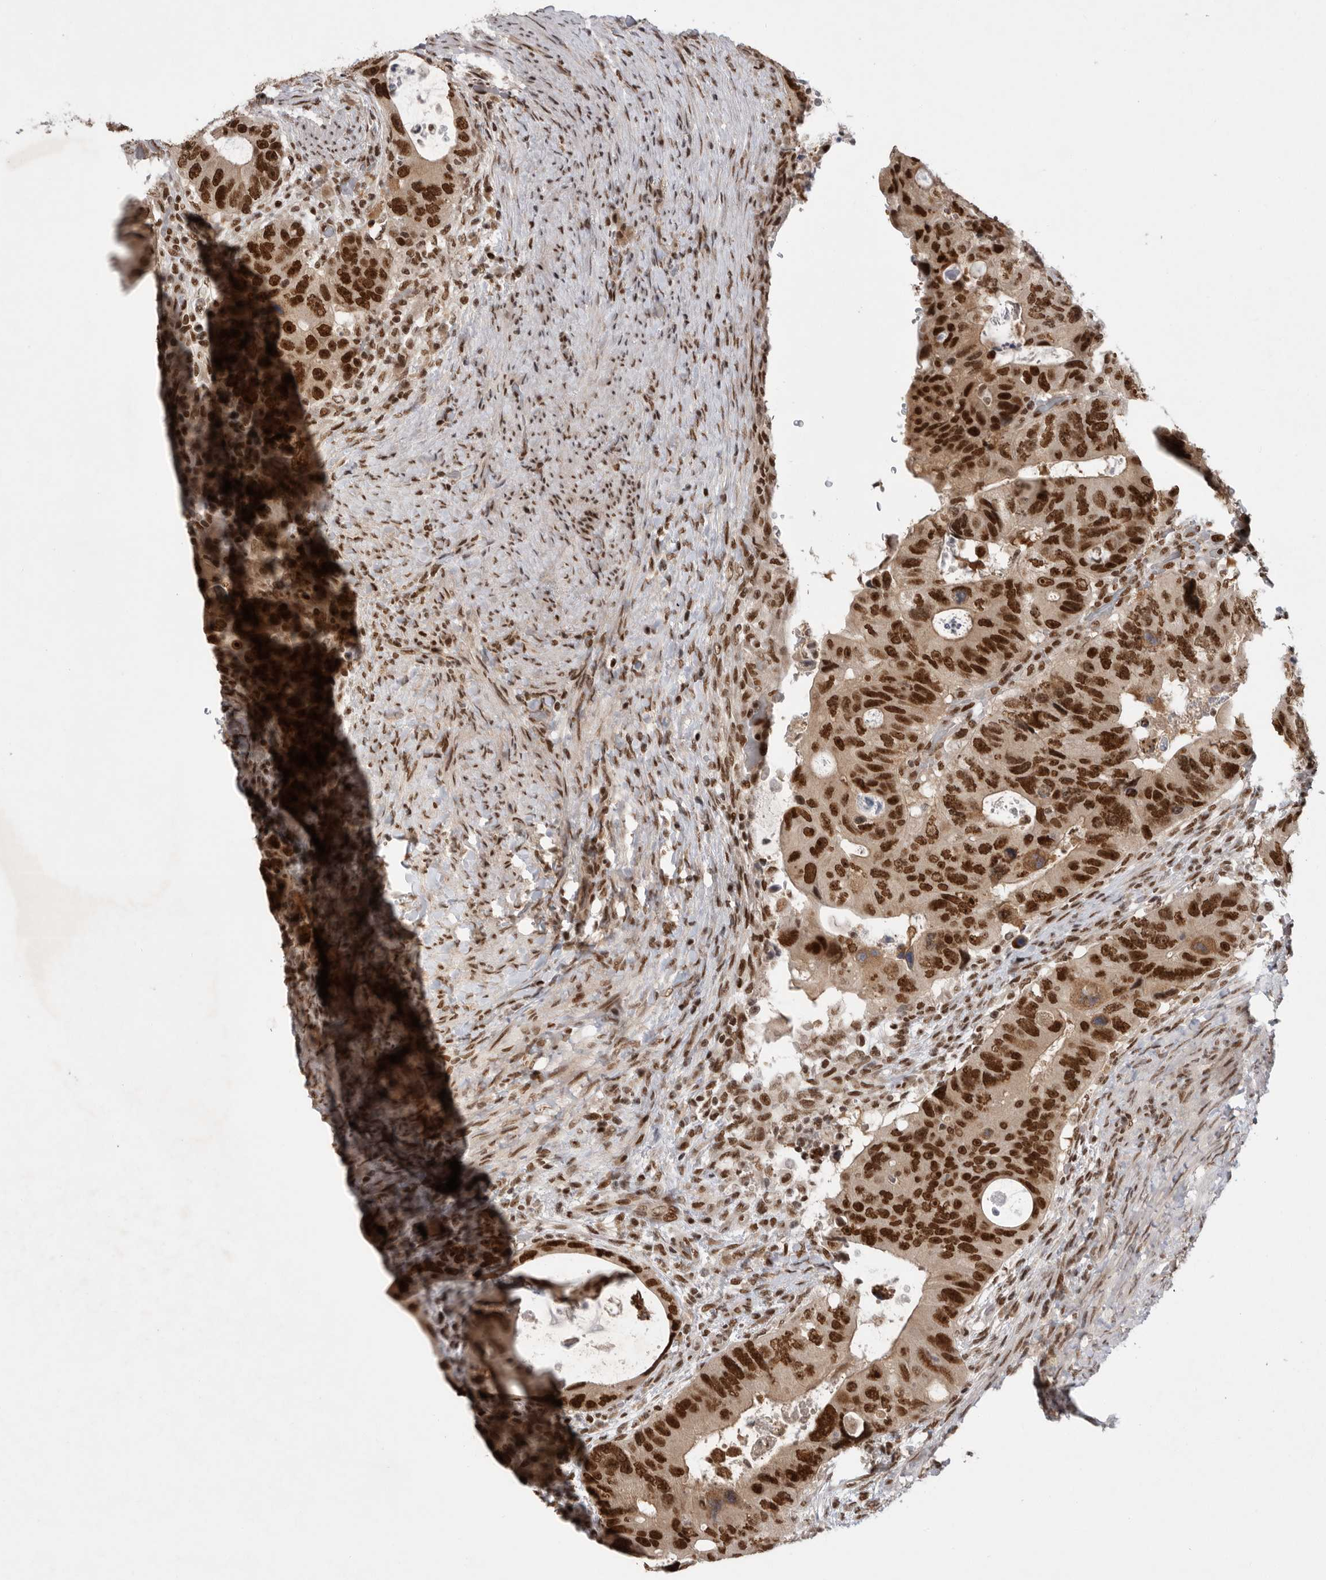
{"staining": {"intensity": "strong", "quantity": ">75%", "location": "nuclear"}, "tissue": "colorectal cancer", "cell_type": "Tumor cells", "image_type": "cancer", "snomed": [{"axis": "morphology", "description": "Adenocarcinoma, NOS"}, {"axis": "topography", "description": "Rectum"}], "caption": "Immunohistochemical staining of colorectal cancer (adenocarcinoma) reveals strong nuclear protein expression in approximately >75% of tumor cells.", "gene": "ZNF830", "patient": {"sex": "male", "age": 59}}